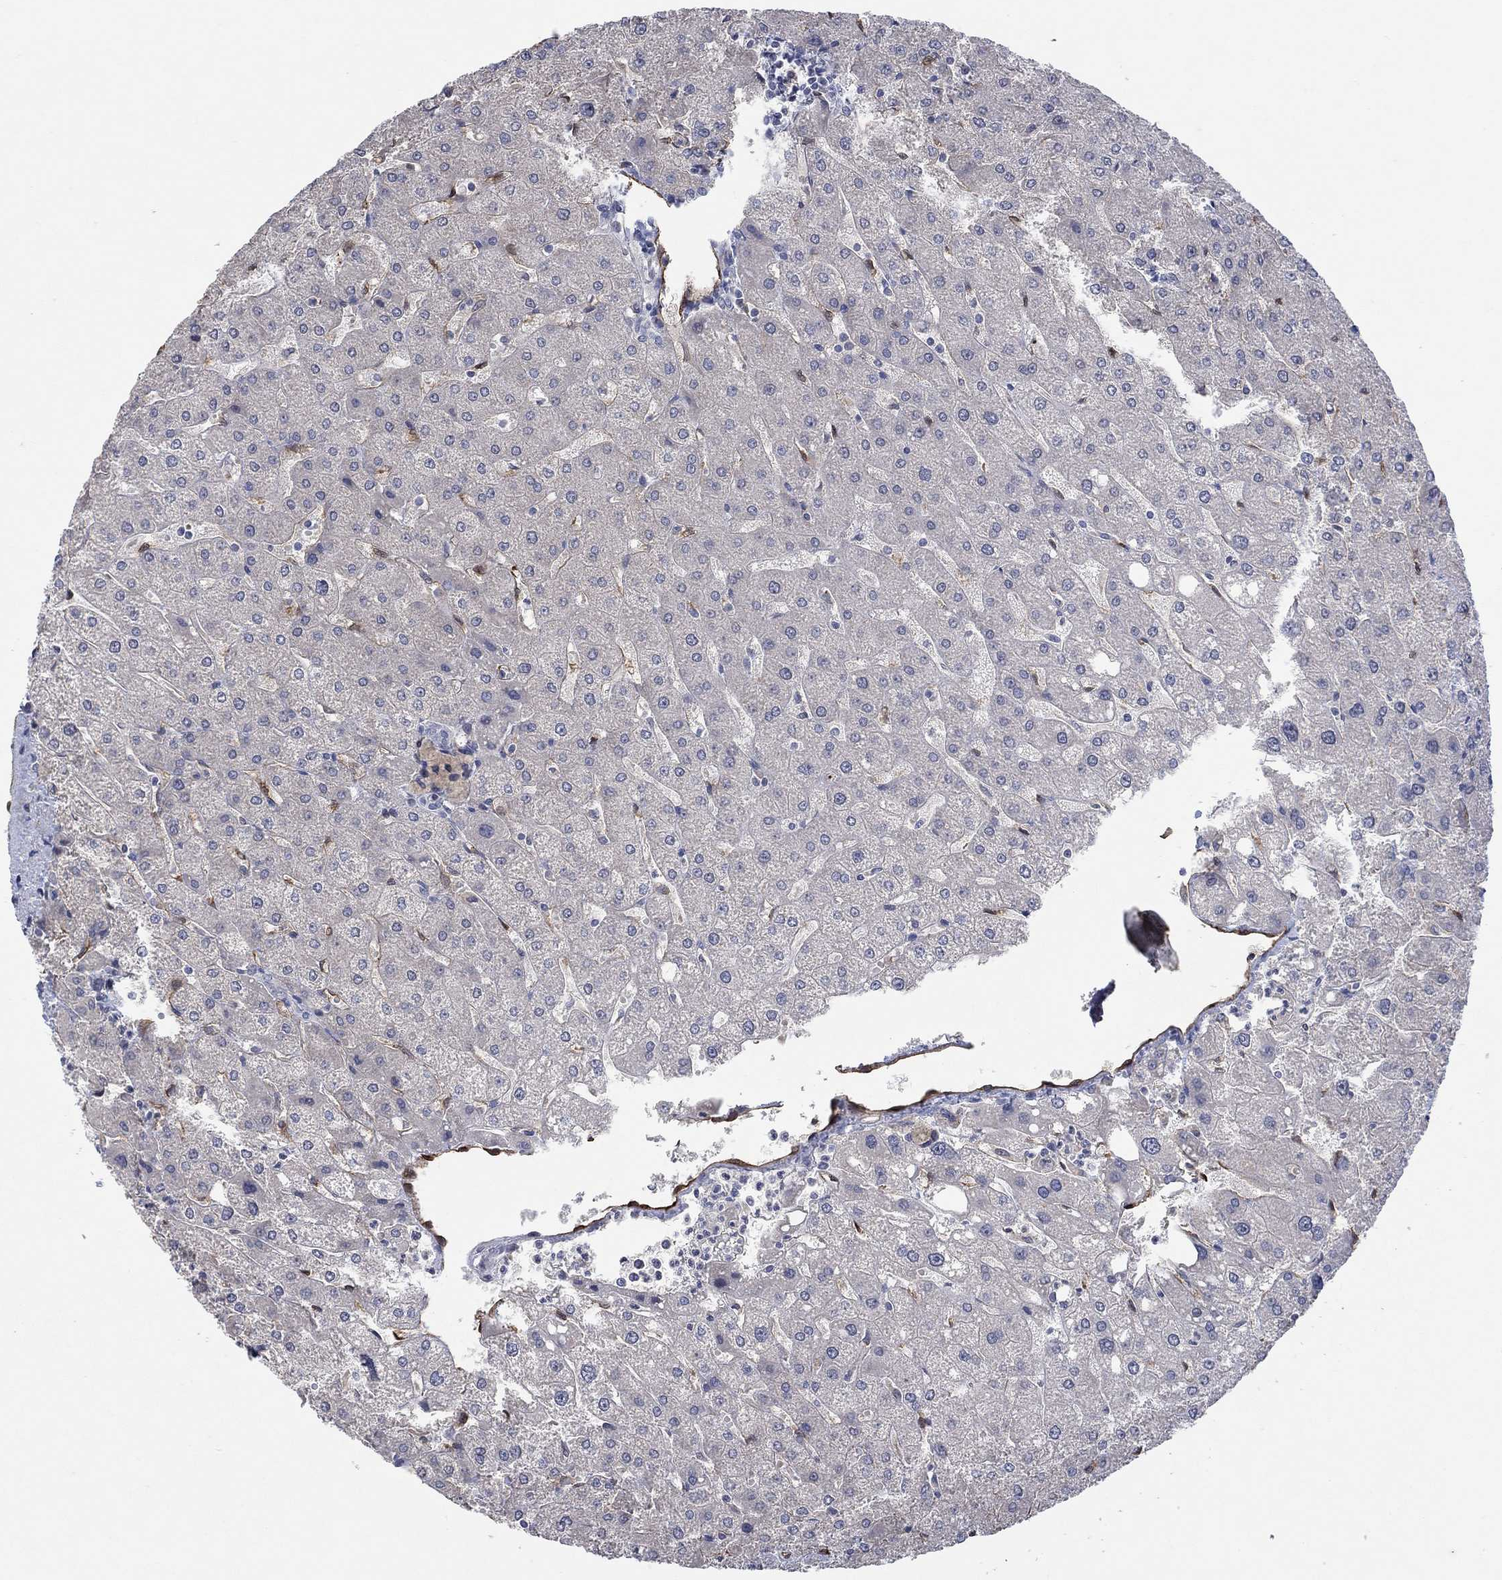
{"staining": {"intensity": "negative", "quantity": "none", "location": "none"}, "tissue": "liver", "cell_type": "Cholangiocytes", "image_type": "normal", "snomed": [{"axis": "morphology", "description": "Normal tissue, NOS"}, {"axis": "topography", "description": "Liver"}], "caption": "IHC image of benign human liver stained for a protein (brown), which reveals no expression in cholangiocytes. (DAB immunohistochemistry, high magnification).", "gene": "TGM2", "patient": {"sex": "male", "age": 67}}